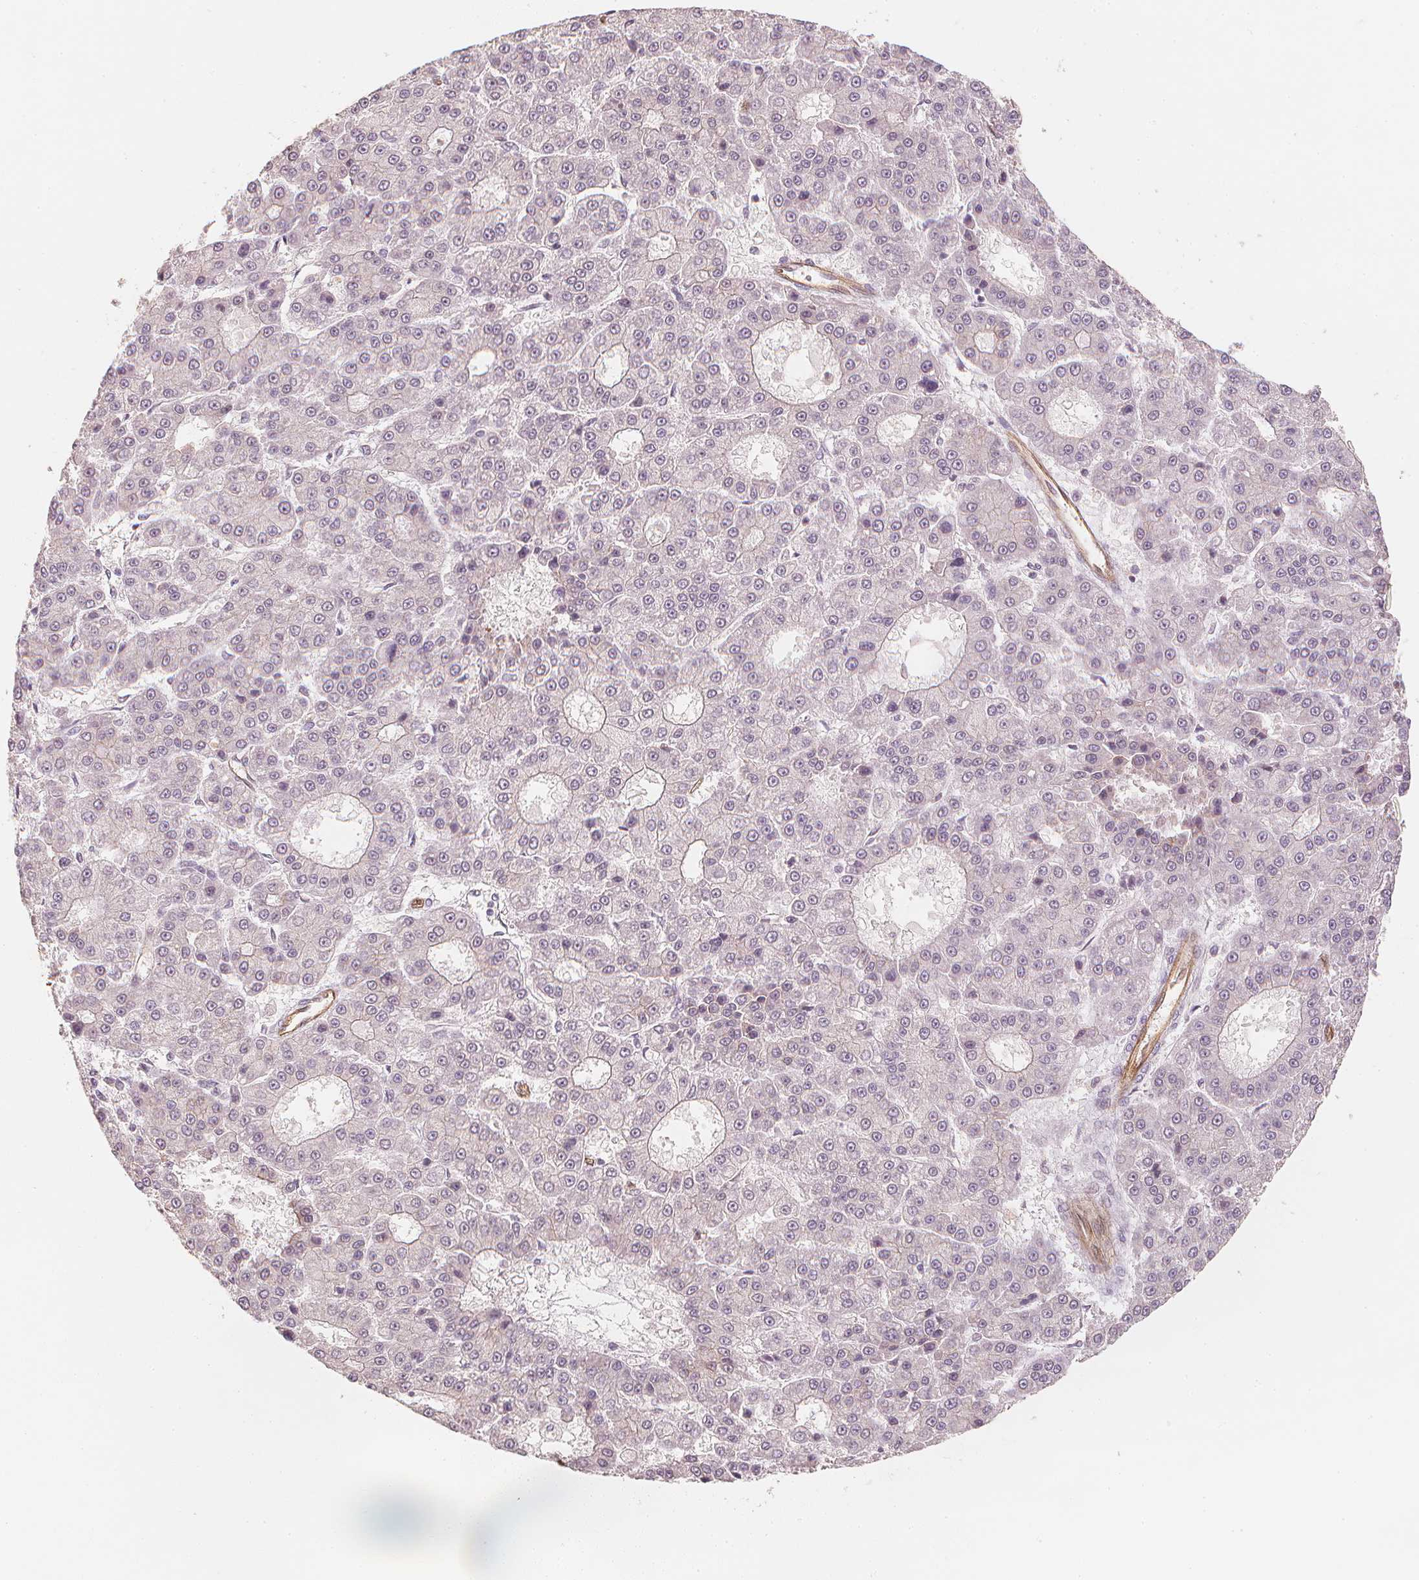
{"staining": {"intensity": "negative", "quantity": "none", "location": "none"}, "tissue": "liver cancer", "cell_type": "Tumor cells", "image_type": "cancer", "snomed": [{"axis": "morphology", "description": "Carcinoma, Hepatocellular, NOS"}, {"axis": "topography", "description": "Liver"}], "caption": "Tumor cells show no significant protein positivity in liver hepatocellular carcinoma.", "gene": "CIB1", "patient": {"sex": "male", "age": 70}}